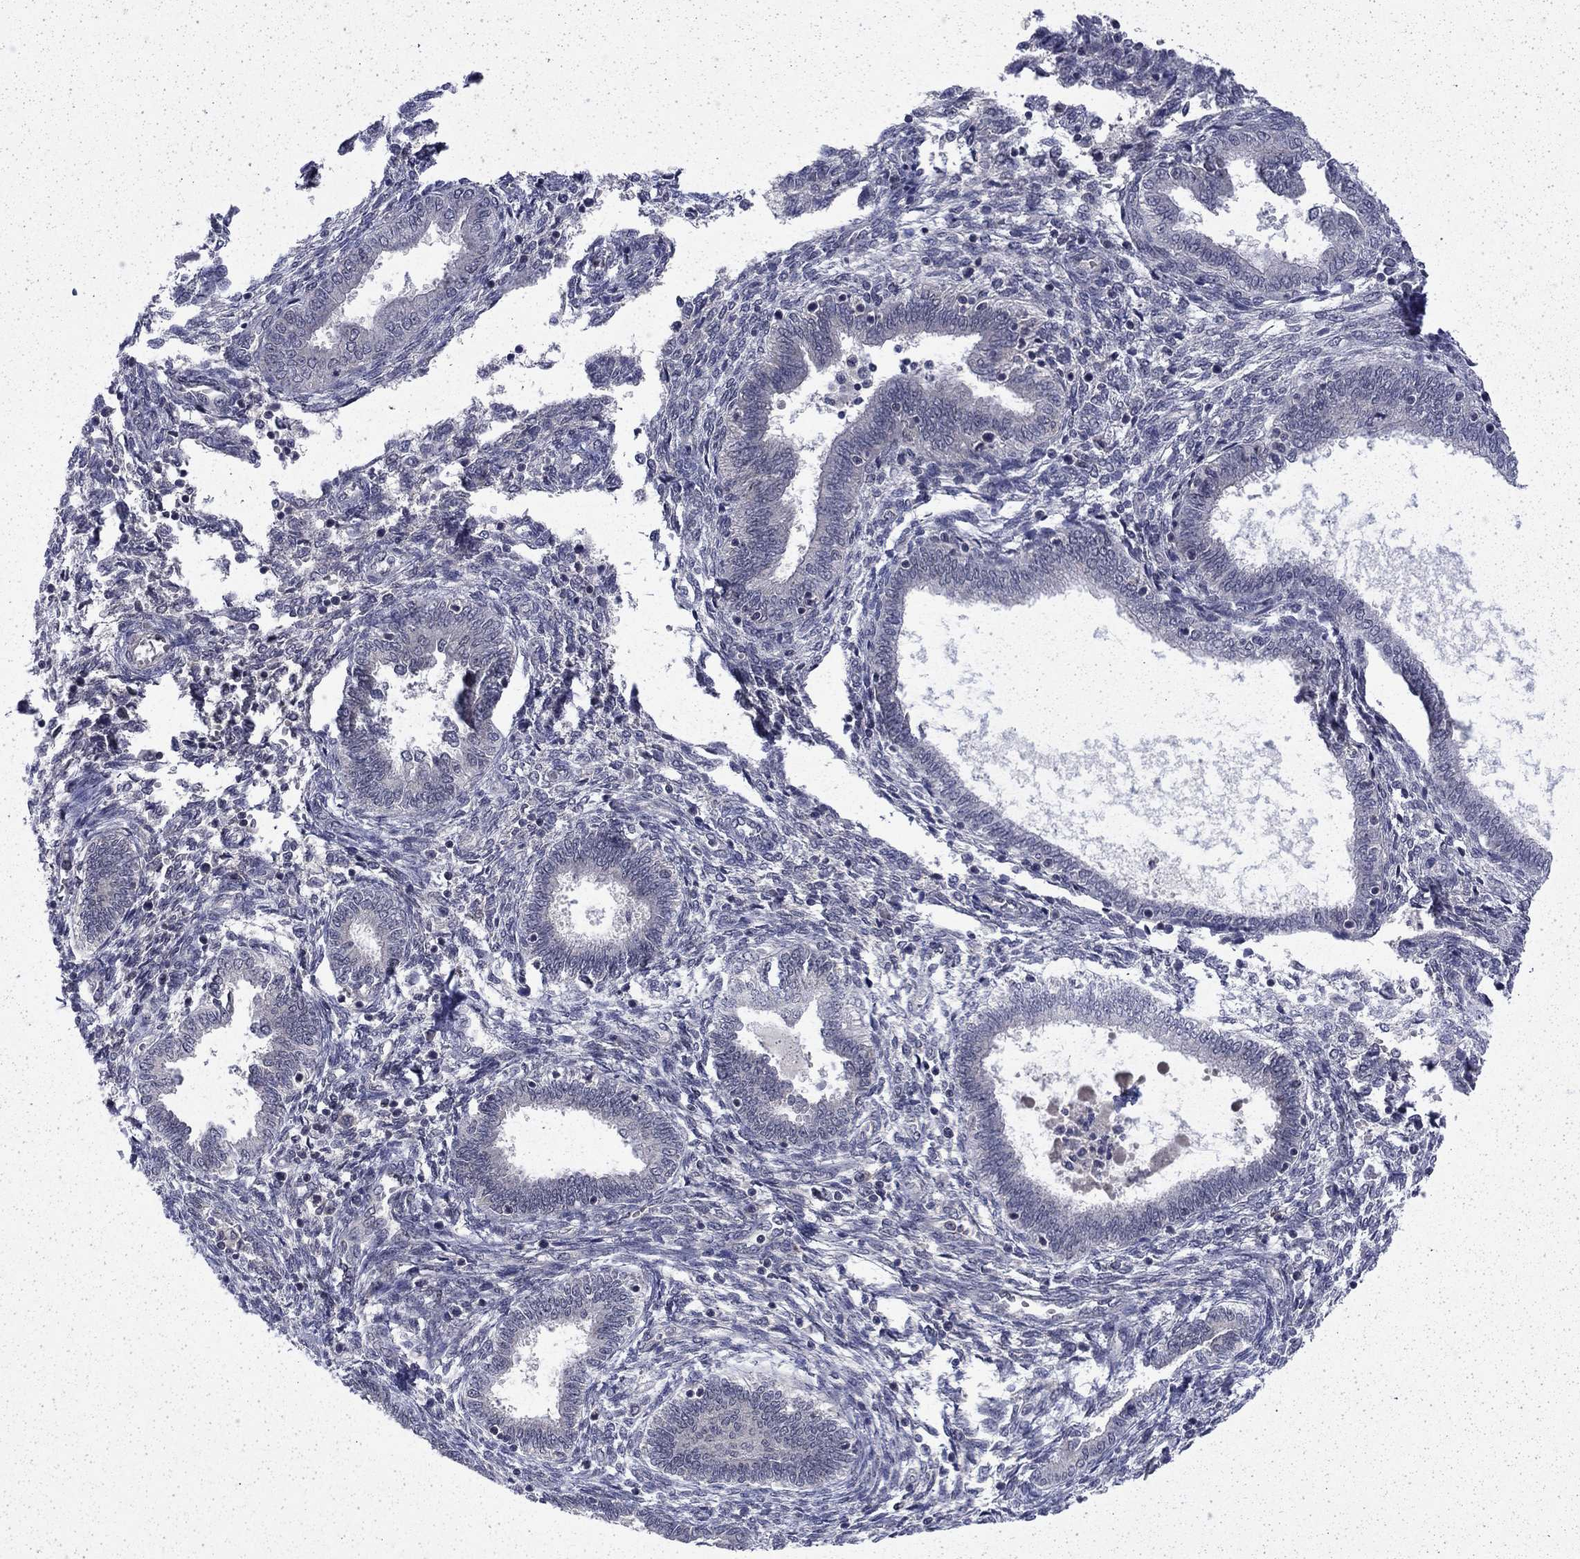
{"staining": {"intensity": "negative", "quantity": "none", "location": "none"}, "tissue": "endometrium", "cell_type": "Cells in endometrial stroma", "image_type": "normal", "snomed": [{"axis": "morphology", "description": "Normal tissue, NOS"}, {"axis": "topography", "description": "Endometrium"}], "caption": "IHC of benign human endometrium reveals no positivity in cells in endometrial stroma.", "gene": "CHAT", "patient": {"sex": "female", "age": 42}}